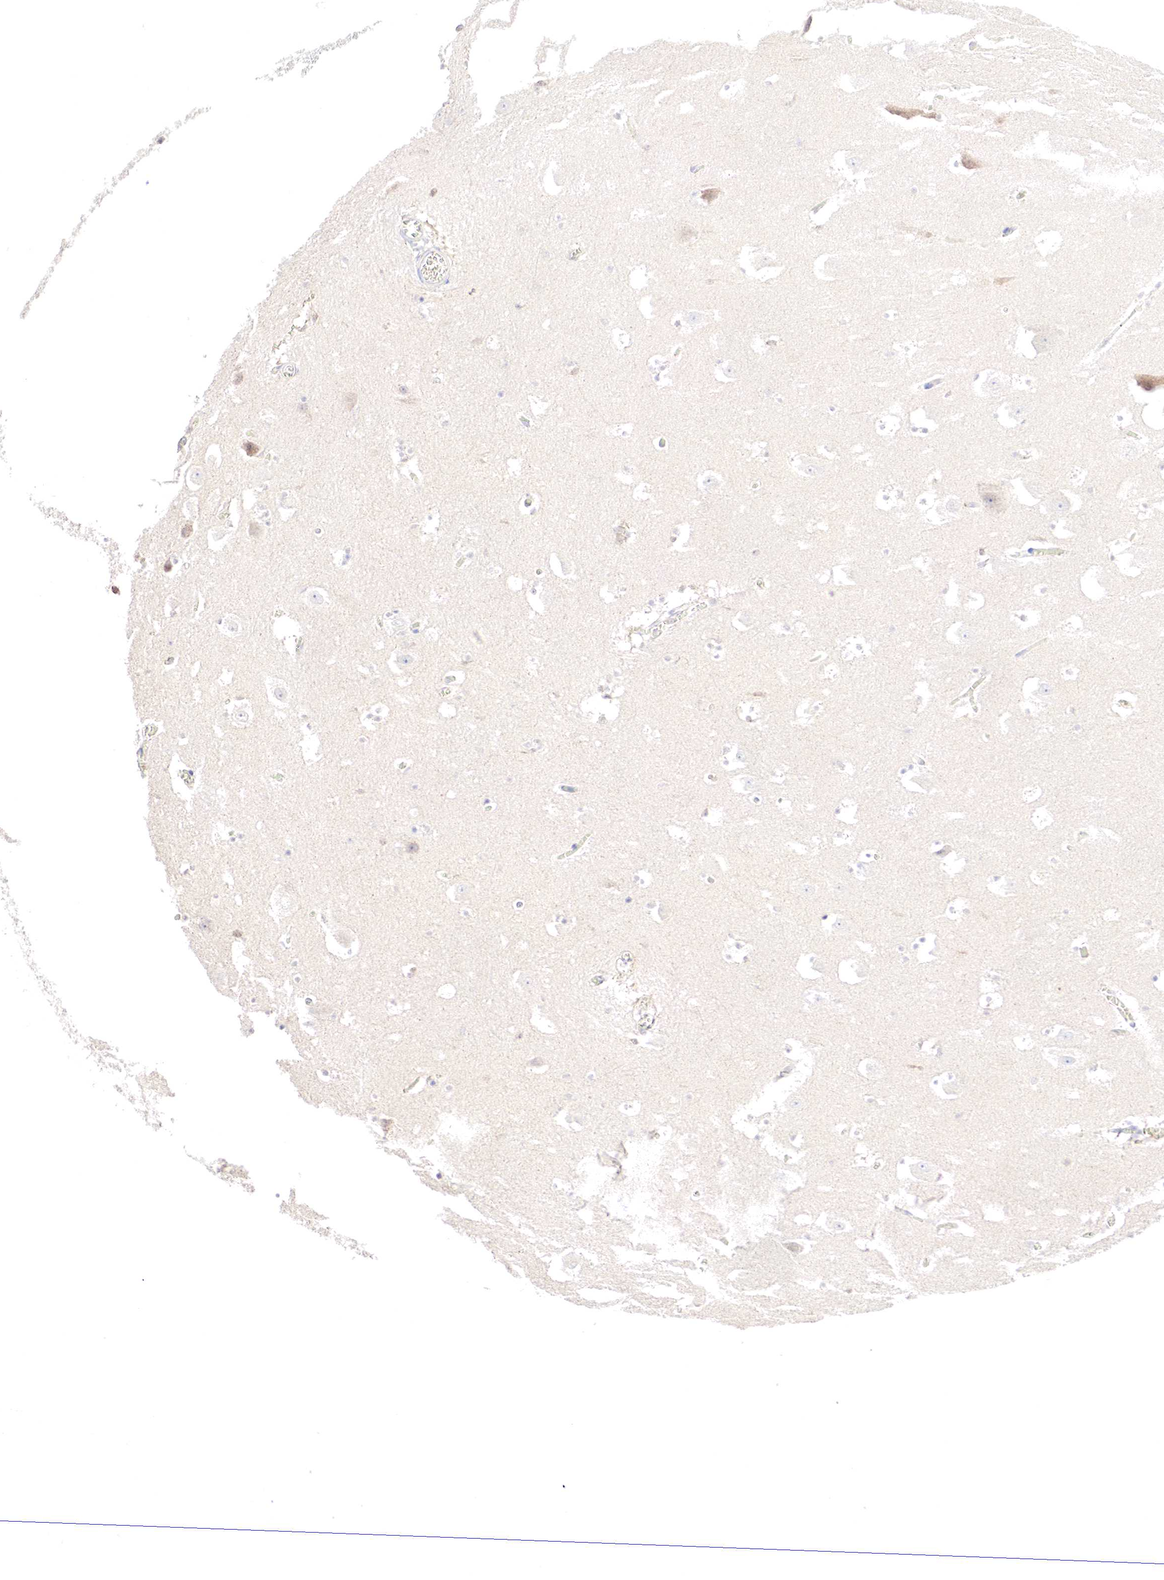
{"staining": {"intensity": "negative", "quantity": "none", "location": "none"}, "tissue": "hippocampus", "cell_type": "Glial cells", "image_type": "normal", "snomed": [{"axis": "morphology", "description": "Normal tissue, NOS"}, {"axis": "topography", "description": "Hippocampus"}], "caption": "DAB immunohistochemical staining of unremarkable hippocampus reveals no significant positivity in glial cells.", "gene": "GATA1", "patient": {"sex": "male", "age": 45}}